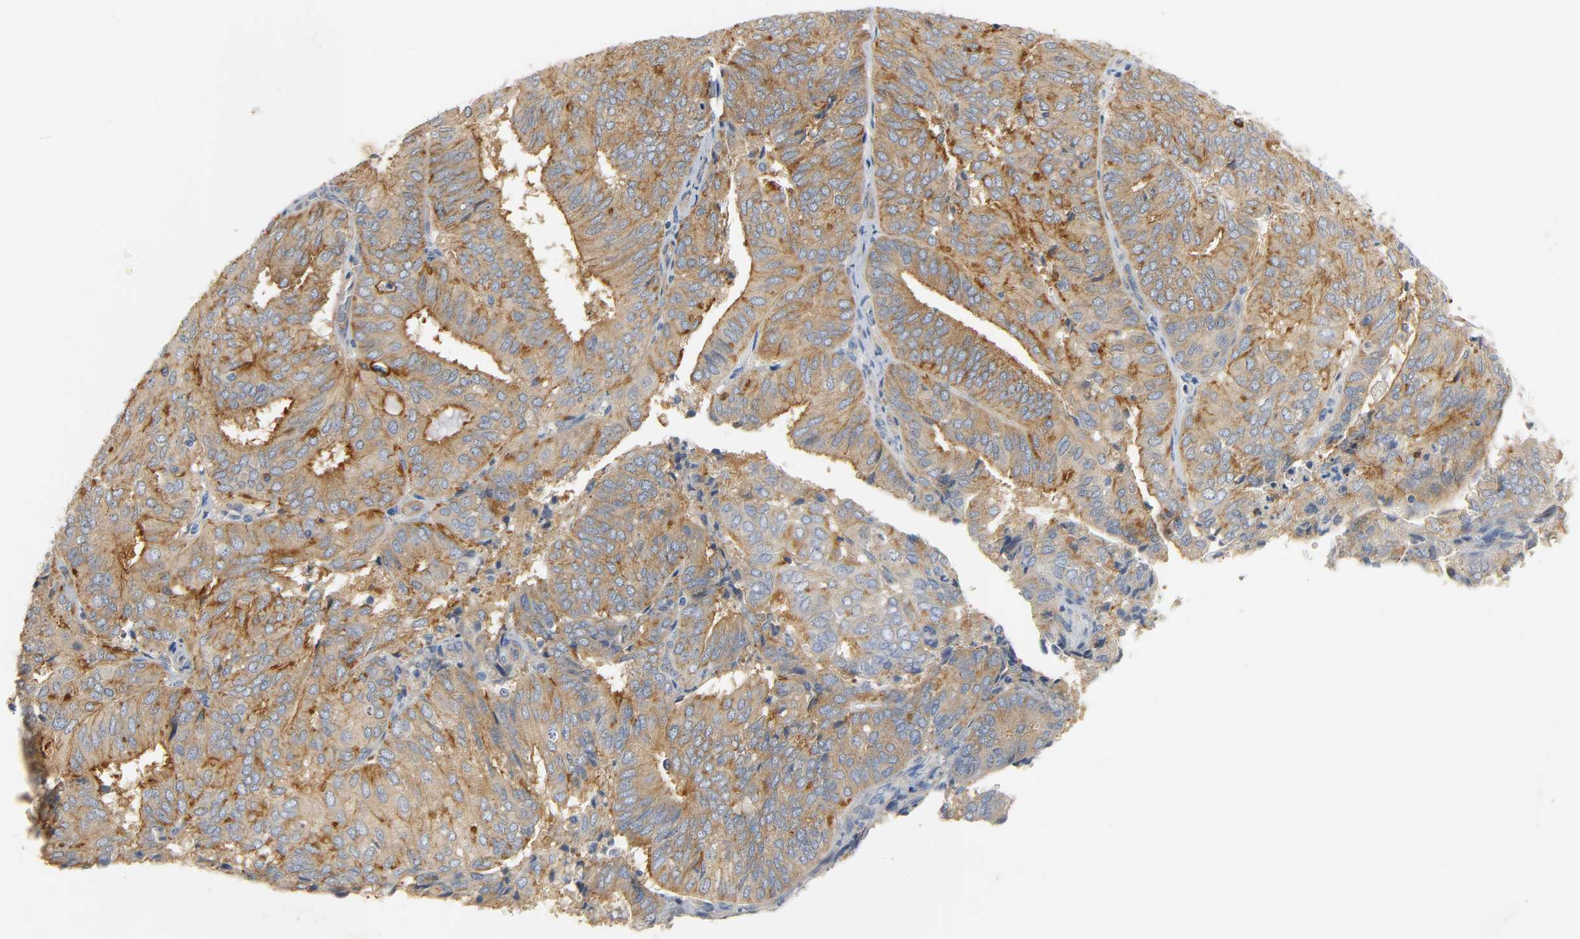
{"staining": {"intensity": "strong", "quantity": ">75%", "location": "cytoplasmic/membranous"}, "tissue": "endometrial cancer", "cell_type": "Tumor cells", "image_type": "cancer", "snomed": [{"axis": "morphology", "description": "Adenocarcinoma, NOS"}, {"axis": "topography", "description": "Uterus"}], "caption": "Tumor cells exhibit high levels of strong cytoplasmic/membranous staining in about >75% of cells in human endometrial cancer.", "gene": "ARPC1A", "patient": {"sex": "female", "age": 60}}